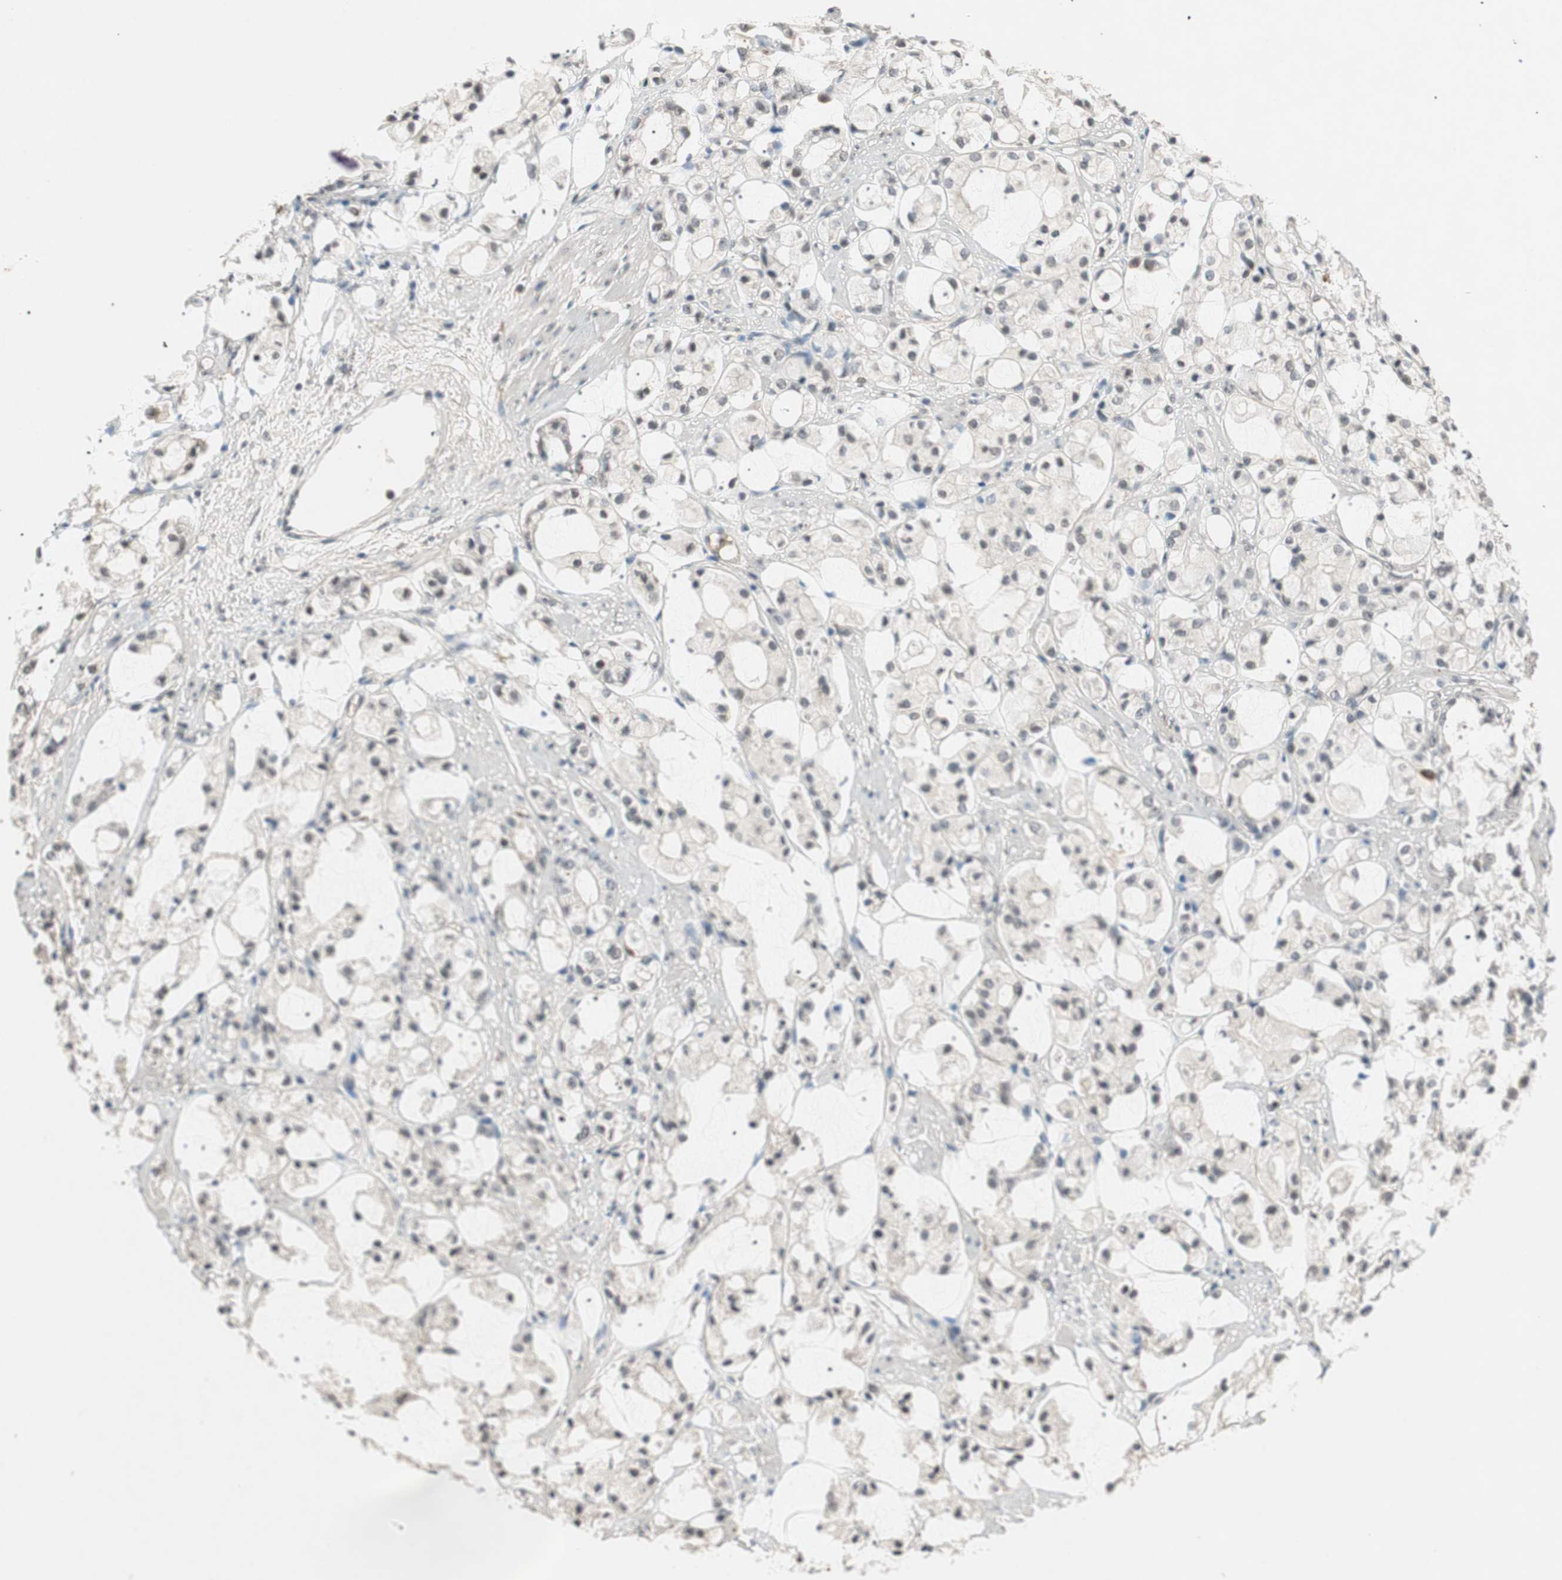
{"staining": {"intensity": "negative", "quantity": "none", "location": "none"}, "tissue": "prostate cancer", "cell_type": "Tumor cells", "image_type": "cancer", "snomed": [{"axis": "morphology", "description": "Adenocarcinoma, High grade"}, {"axis": "topography", "description": "Prostate"}], "caption": "Immunohistochemistry histopathology image of prostate adenocarcinoma (high-grade) stained for a protein (brown), which displays no positivity in tumor cells.", "gene": "NFRKB", "patient": {"sex": "male", "age": 85}}